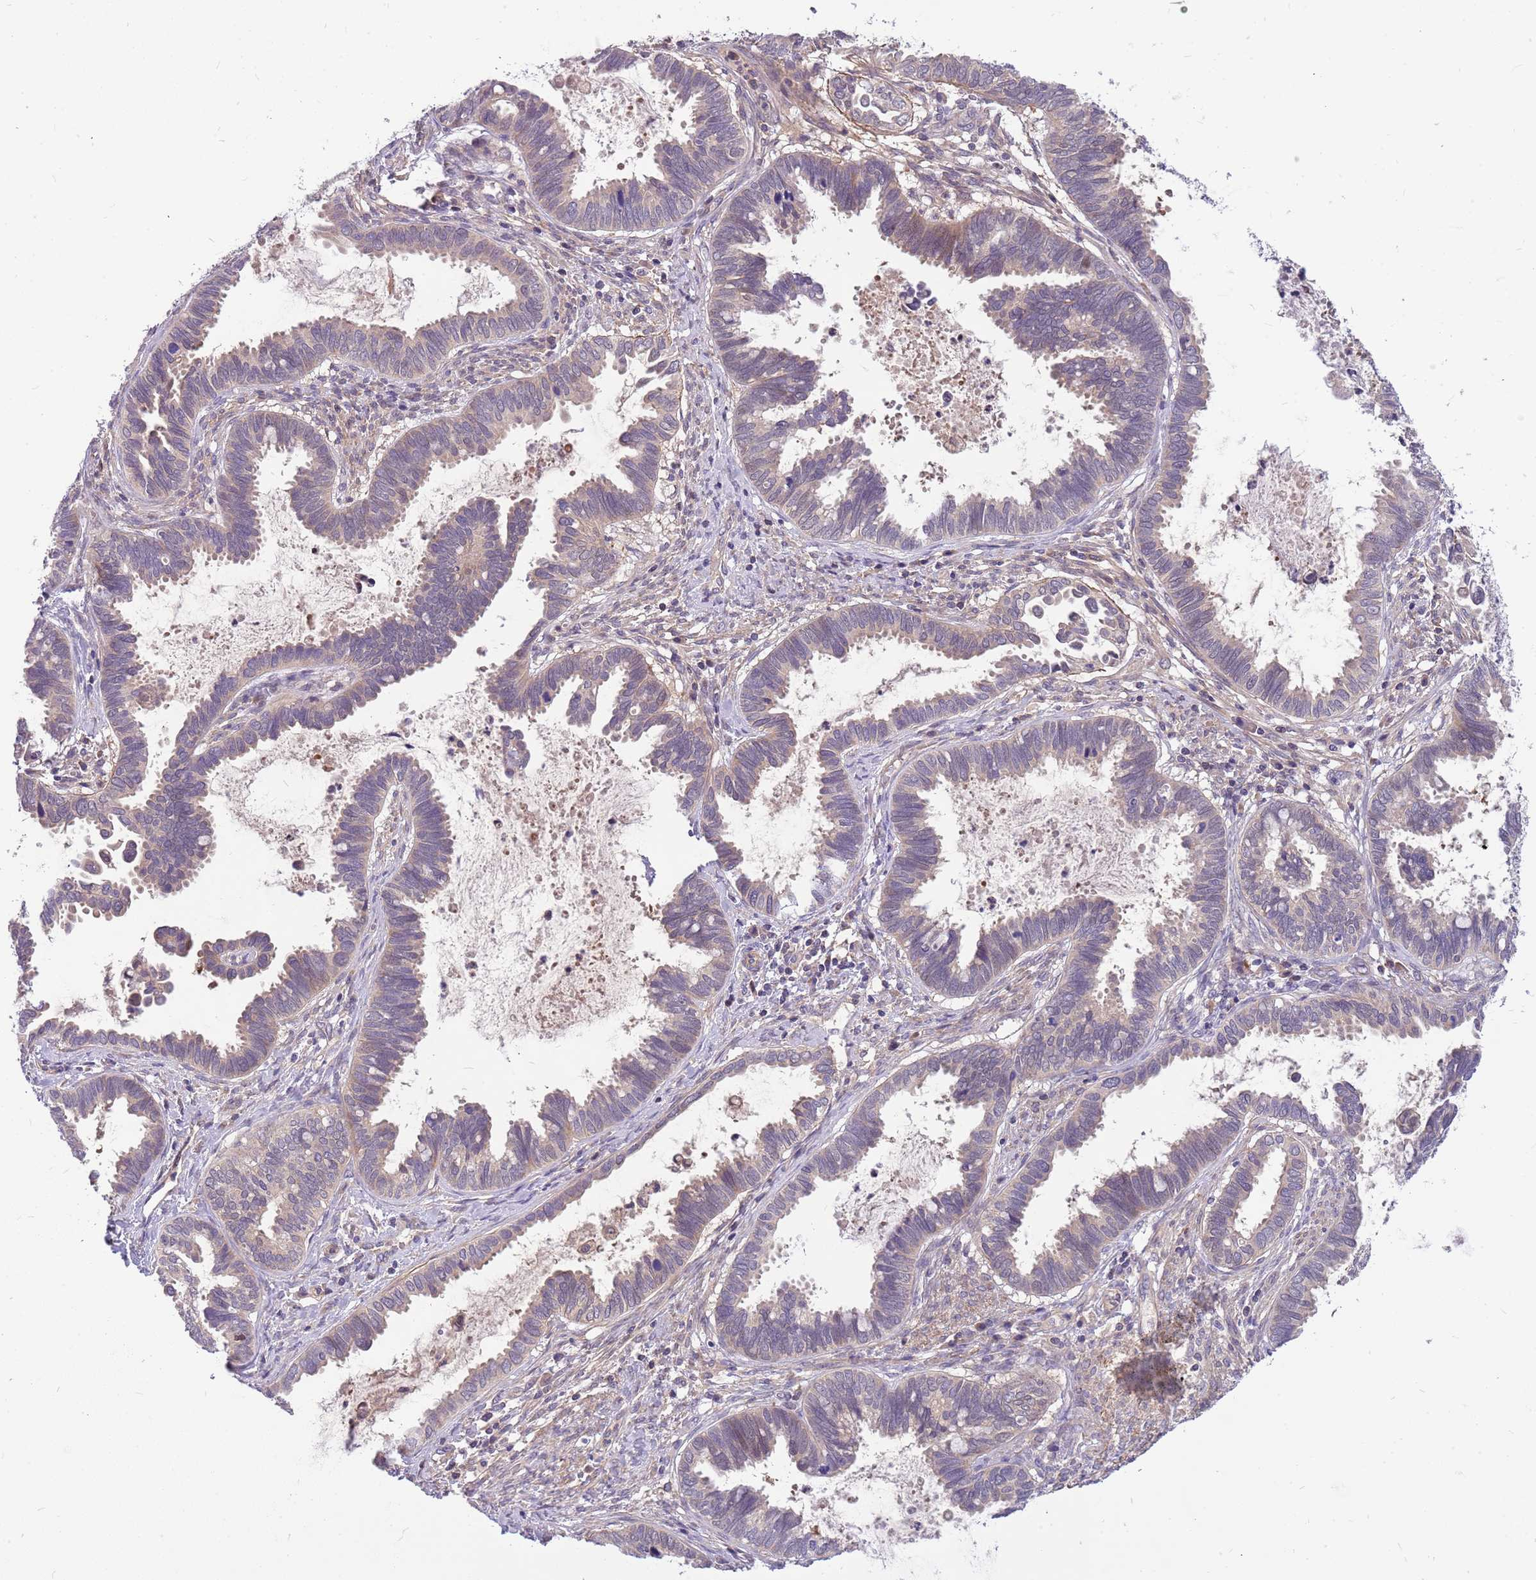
{"staining": {"intensity": "weak", "quantity": "<25%", "location": "cytoplasmic/membranous"}, "tissue": "cervical cancer", "cell_type": "Tumor cells", "image_type": "cancer", "snomed": [{"axis": "morphology", "description": "Adenocarcinoma, NOS"}, {"axis": "topography", "description": "Cervix"}], "caption": "Tumor cells are negative for protein expression in human cervical cancer.", "gene": "MVD", "patient": {"sex": "female", "age": 37}}